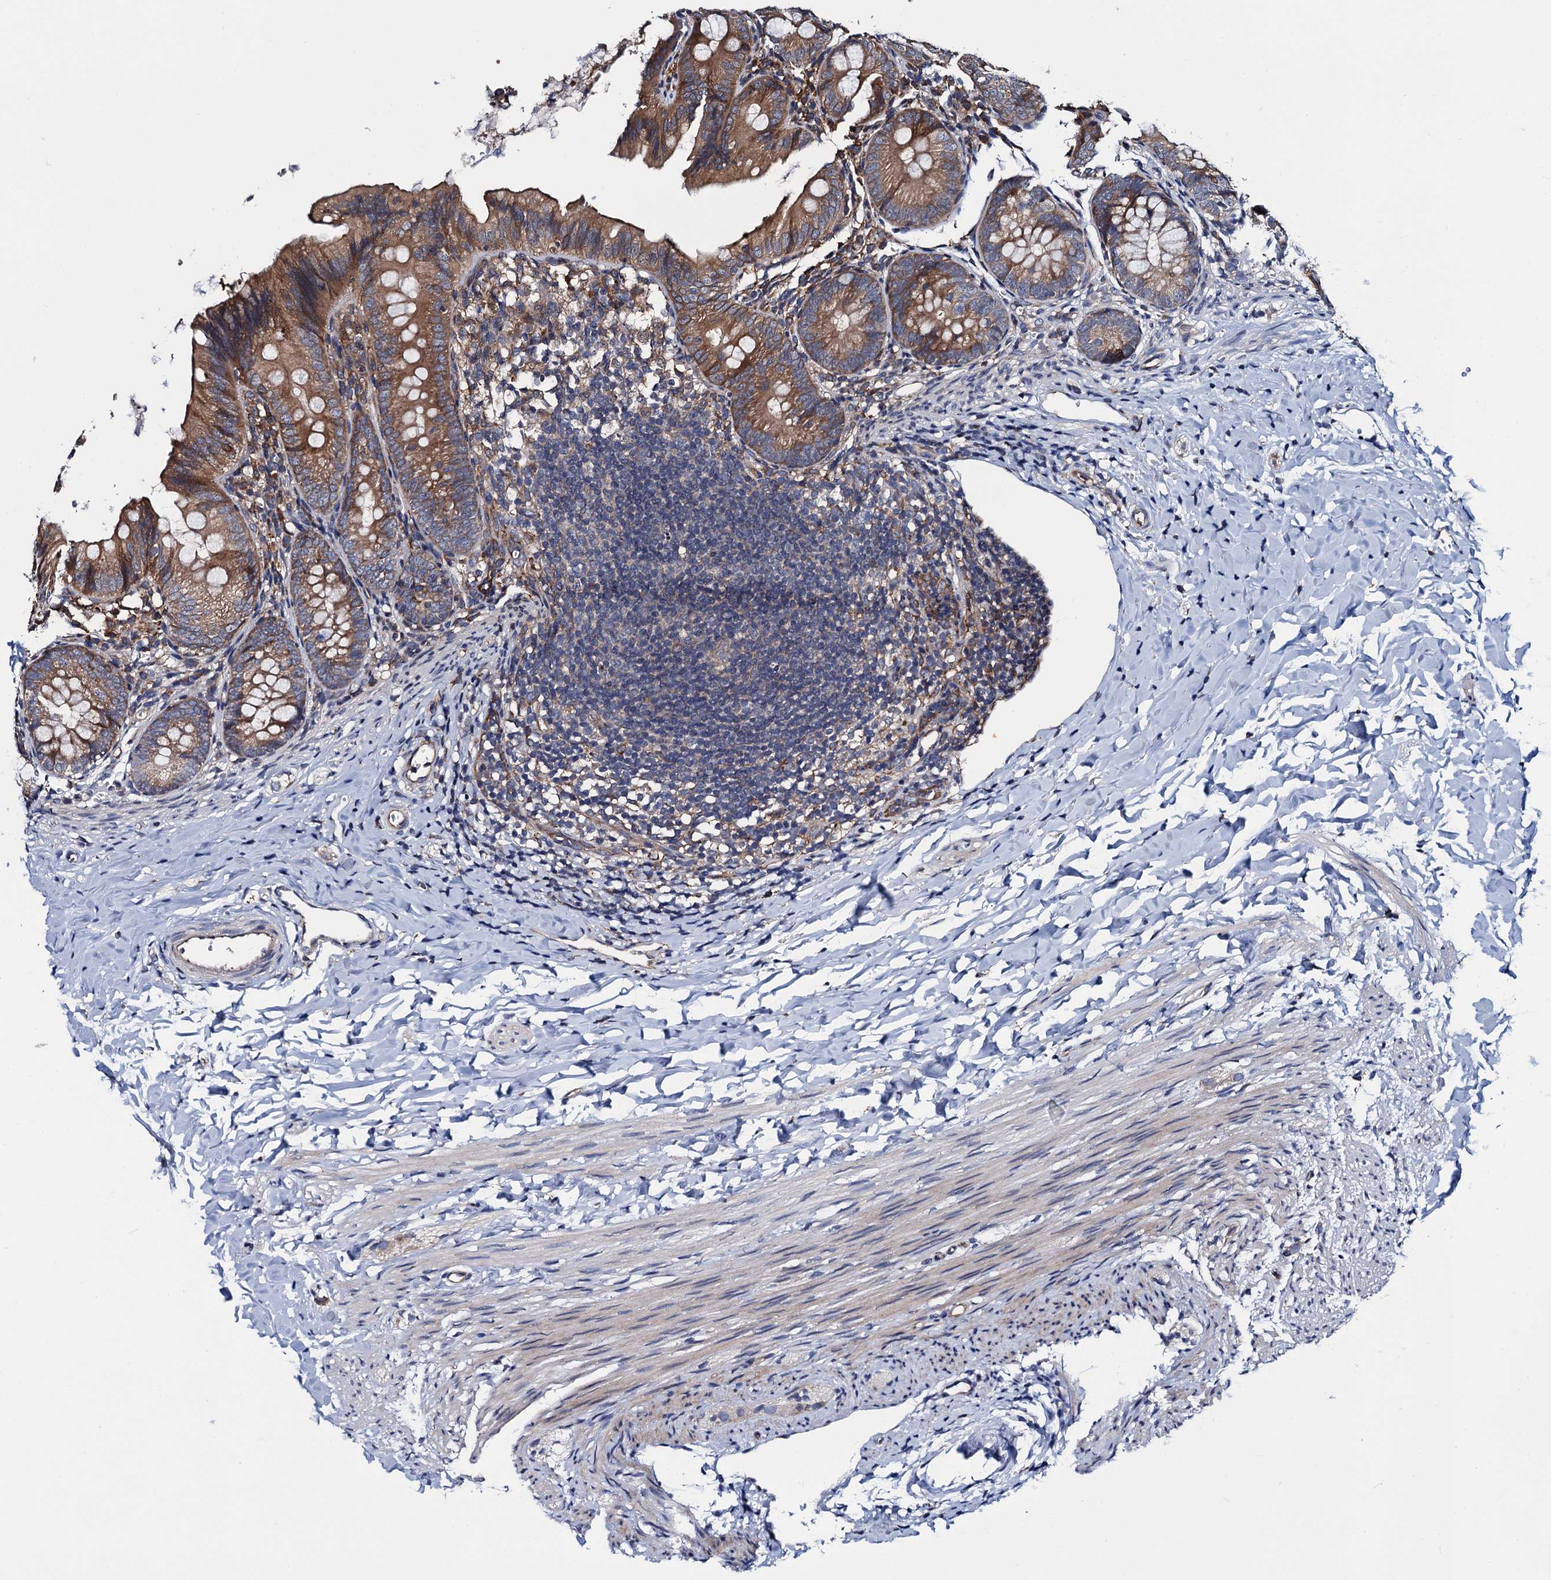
{"staining": {"intensity": "moderate", "quantity": ">75%", "location": "cytoplasmic/membranous"}, "tissue": "appendix", "cell_type": "Glandular cells", "image_type": "normal", "snomed": [{"axis": "morphology", "description": "Normal tissue, NOS"}, {"axis": "topography", "description": "Appendix"}], "caption": "Immunohistochemistry (IHC) photomicrograph of normal appendix: human appendix stained using immunohistochemistry exhibits medium levels of moderate protein expression localized specifically in the cytoplasmic/membranous of glandular cells, appearing as a cytoplasmic/membranous brown color.", "gene": "PGLS", "patient": {"sex": "male", "age": 1}}